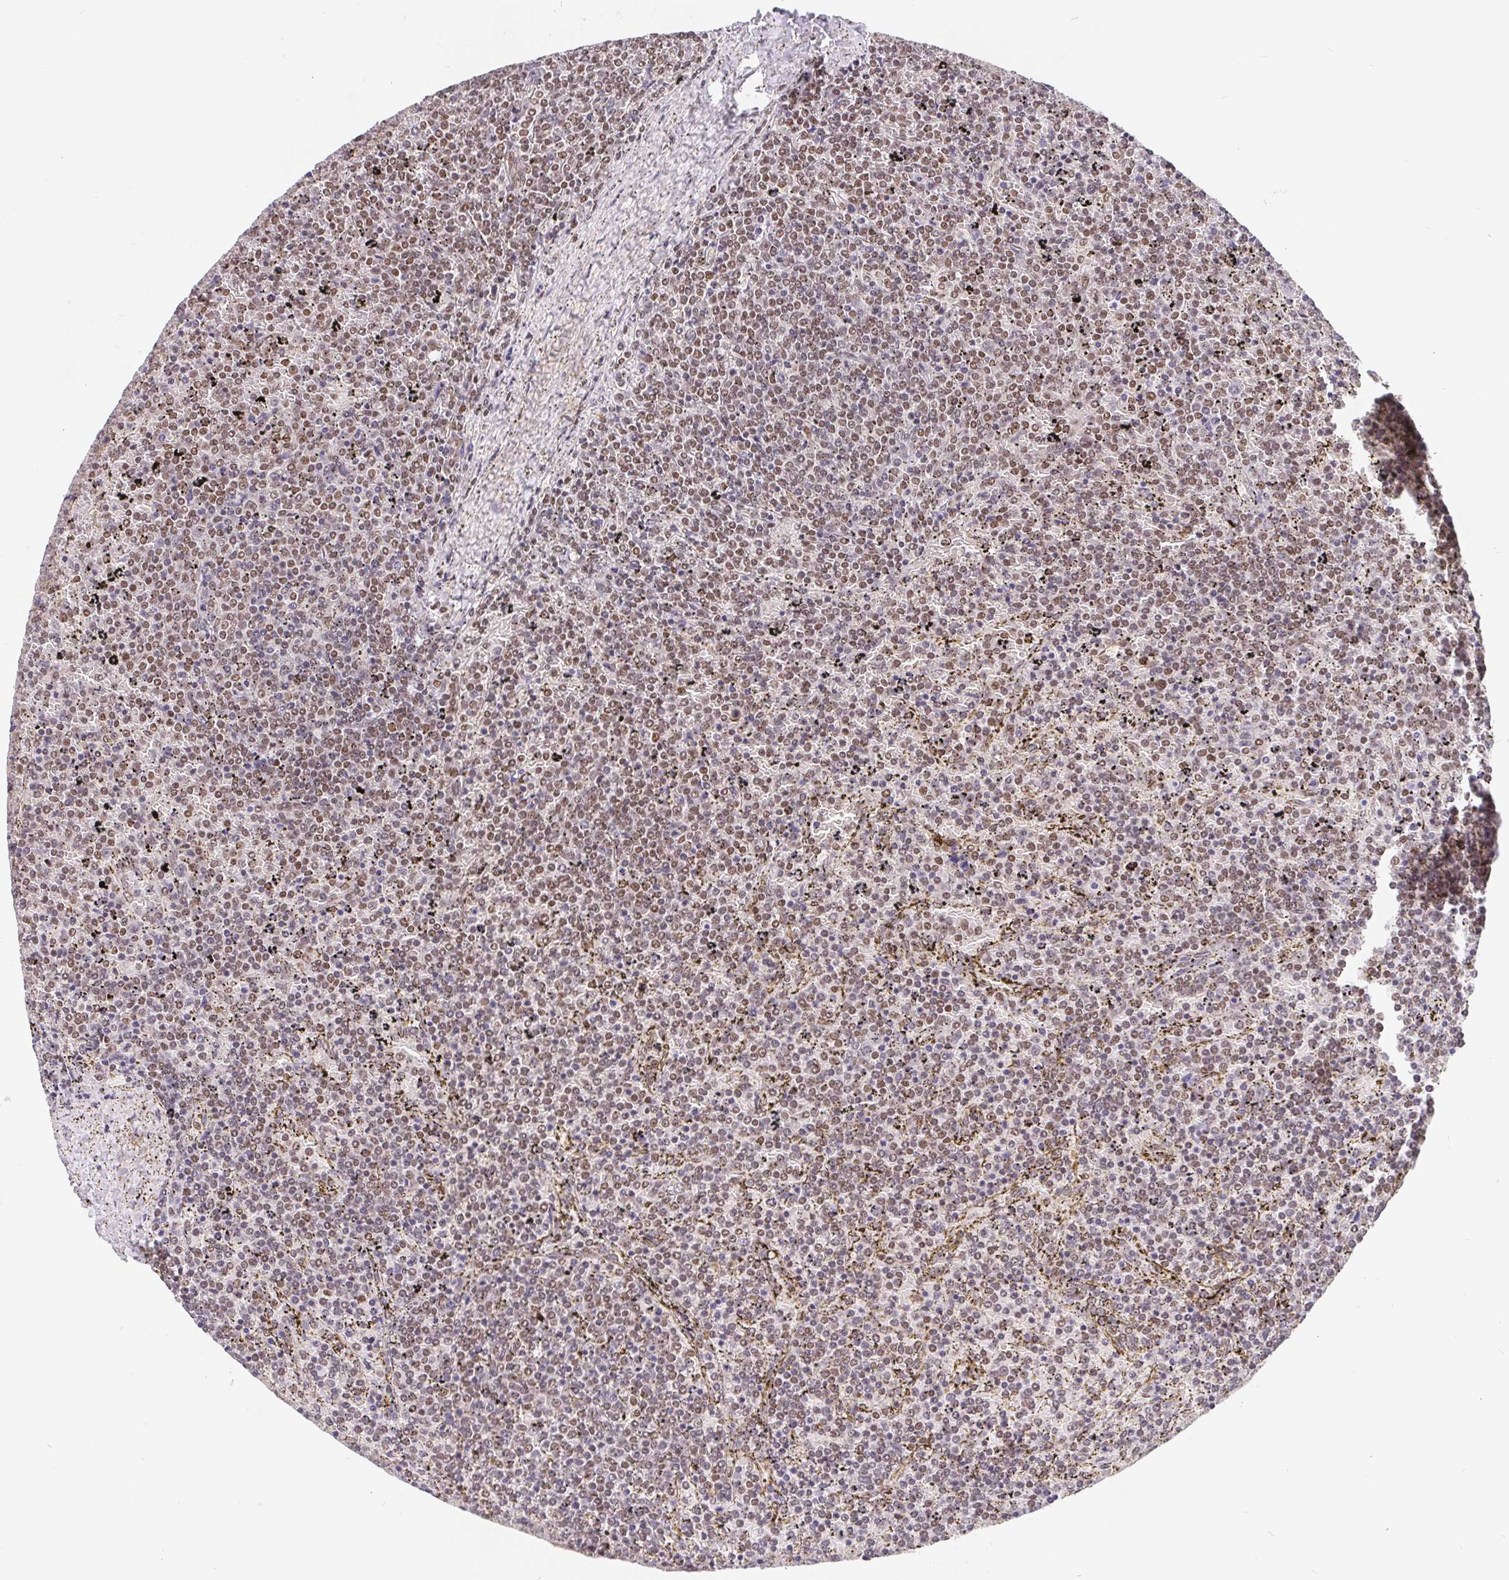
{"staining": {"intensity": "weak", "quantity": "25%-75%", "location": "nuclear"}, "tissue": "lymphoma", "cell_type": "Tumor cells", "image_type": "cancer", "snomed": [{"axis": "morphology", "description": "Malignant lymphoma, non-Hodgkin's type, Low grade"}, {"axis": "topography", "description": "Spleen"}], "caption": "This histopathology image exhibits immunohistochemistry (IHC) staining of human malignant lymphoma, non-Hodgkin's type (low-grade), with low weak nuclear positivity in about 25%-75% of tumor cells.", "gene": "POU2F1", "patient": {"sex": "female", "age": 77}}